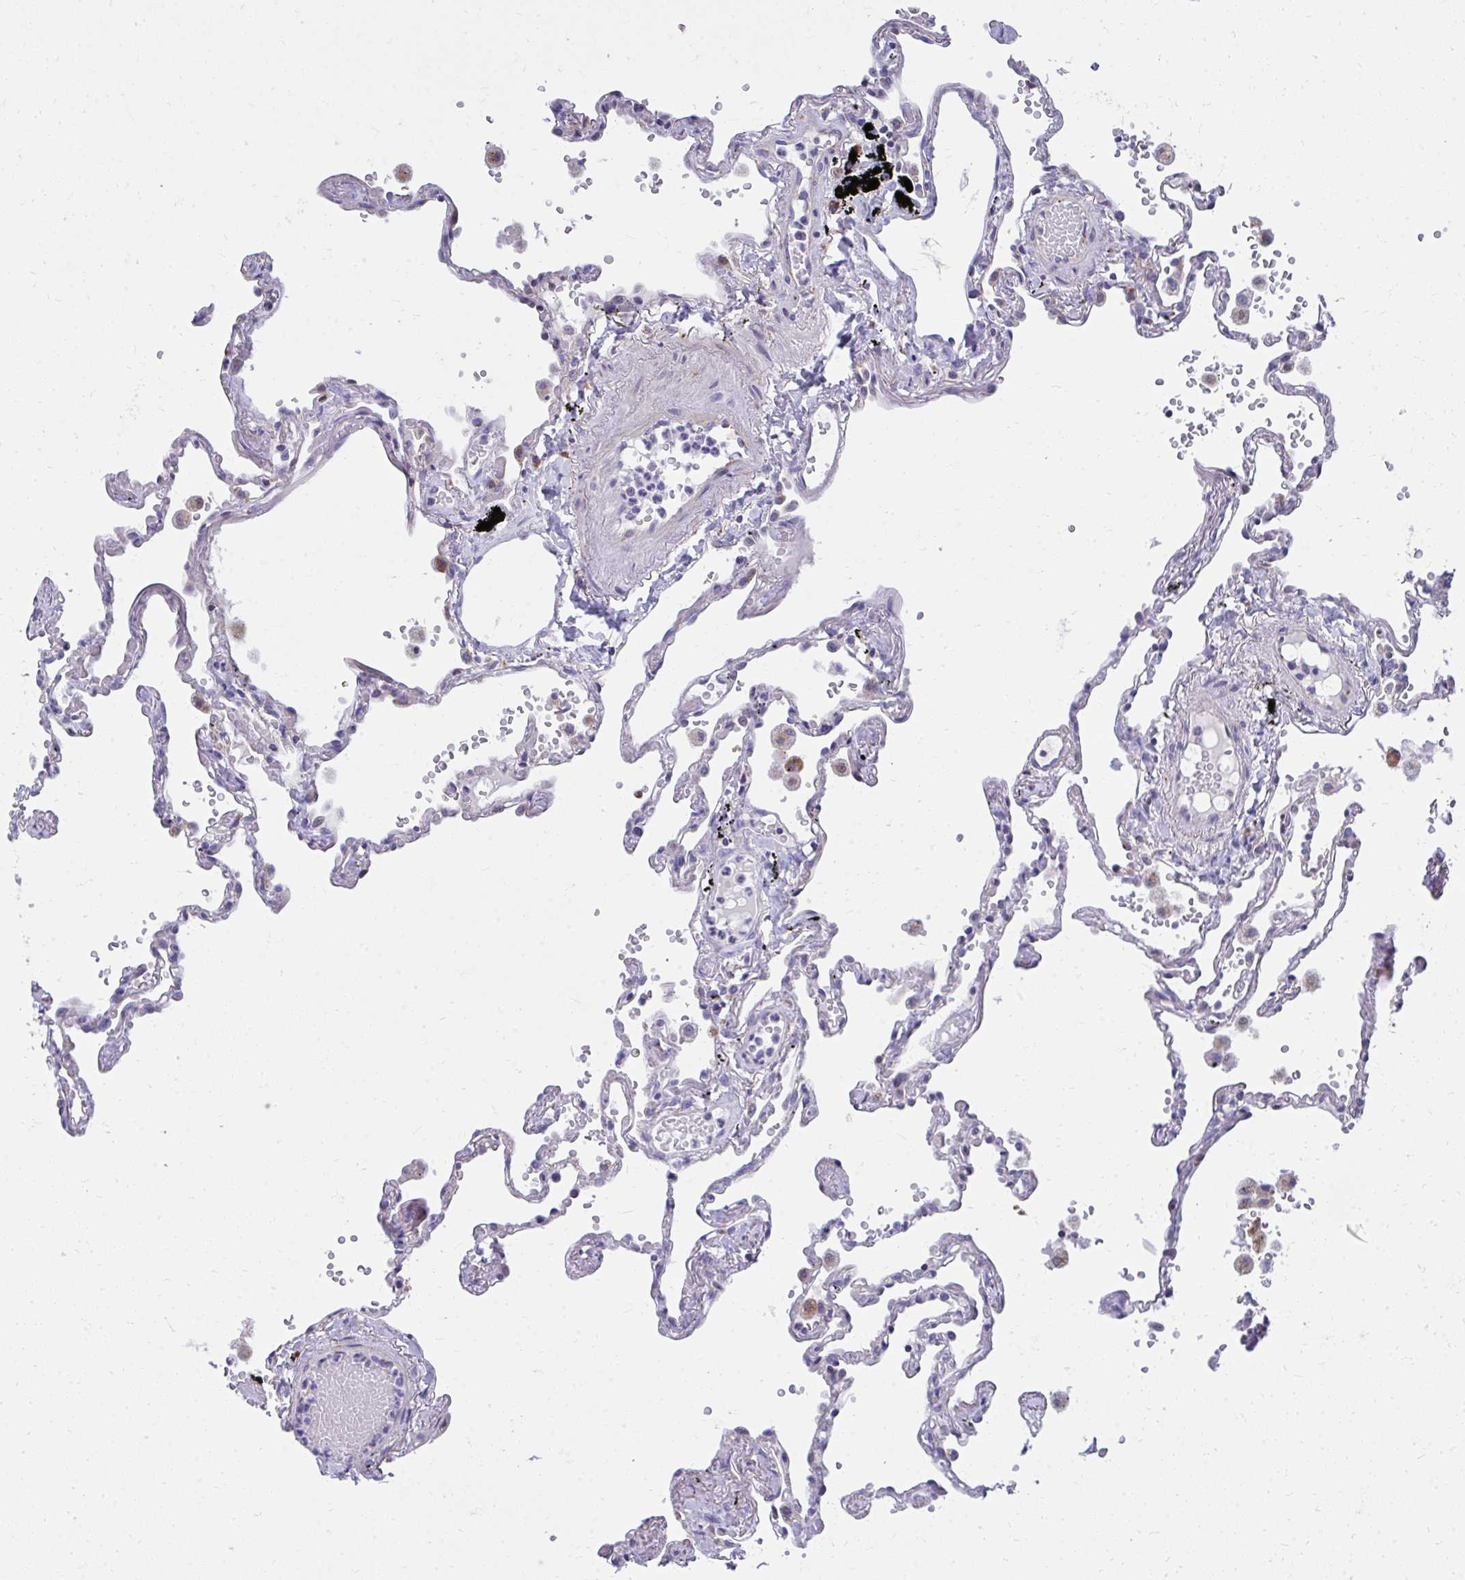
{"staining": {"intensity": "negative", "quantity": "none", "location": "none"}, "tissue": "lung", "cell_type": "Alveolar cells", "image_type": "normal", "snomed": [{"axis": "morphology", "description": "Normal tissue, NOS"}, {"axis": "topography", "description": "Lung"}], "caption": "Protein analysis of normal lung shows no significant expression in alveolar cells.", "gene": "IL37", "patient": {"sex": "female", "age": 67}}